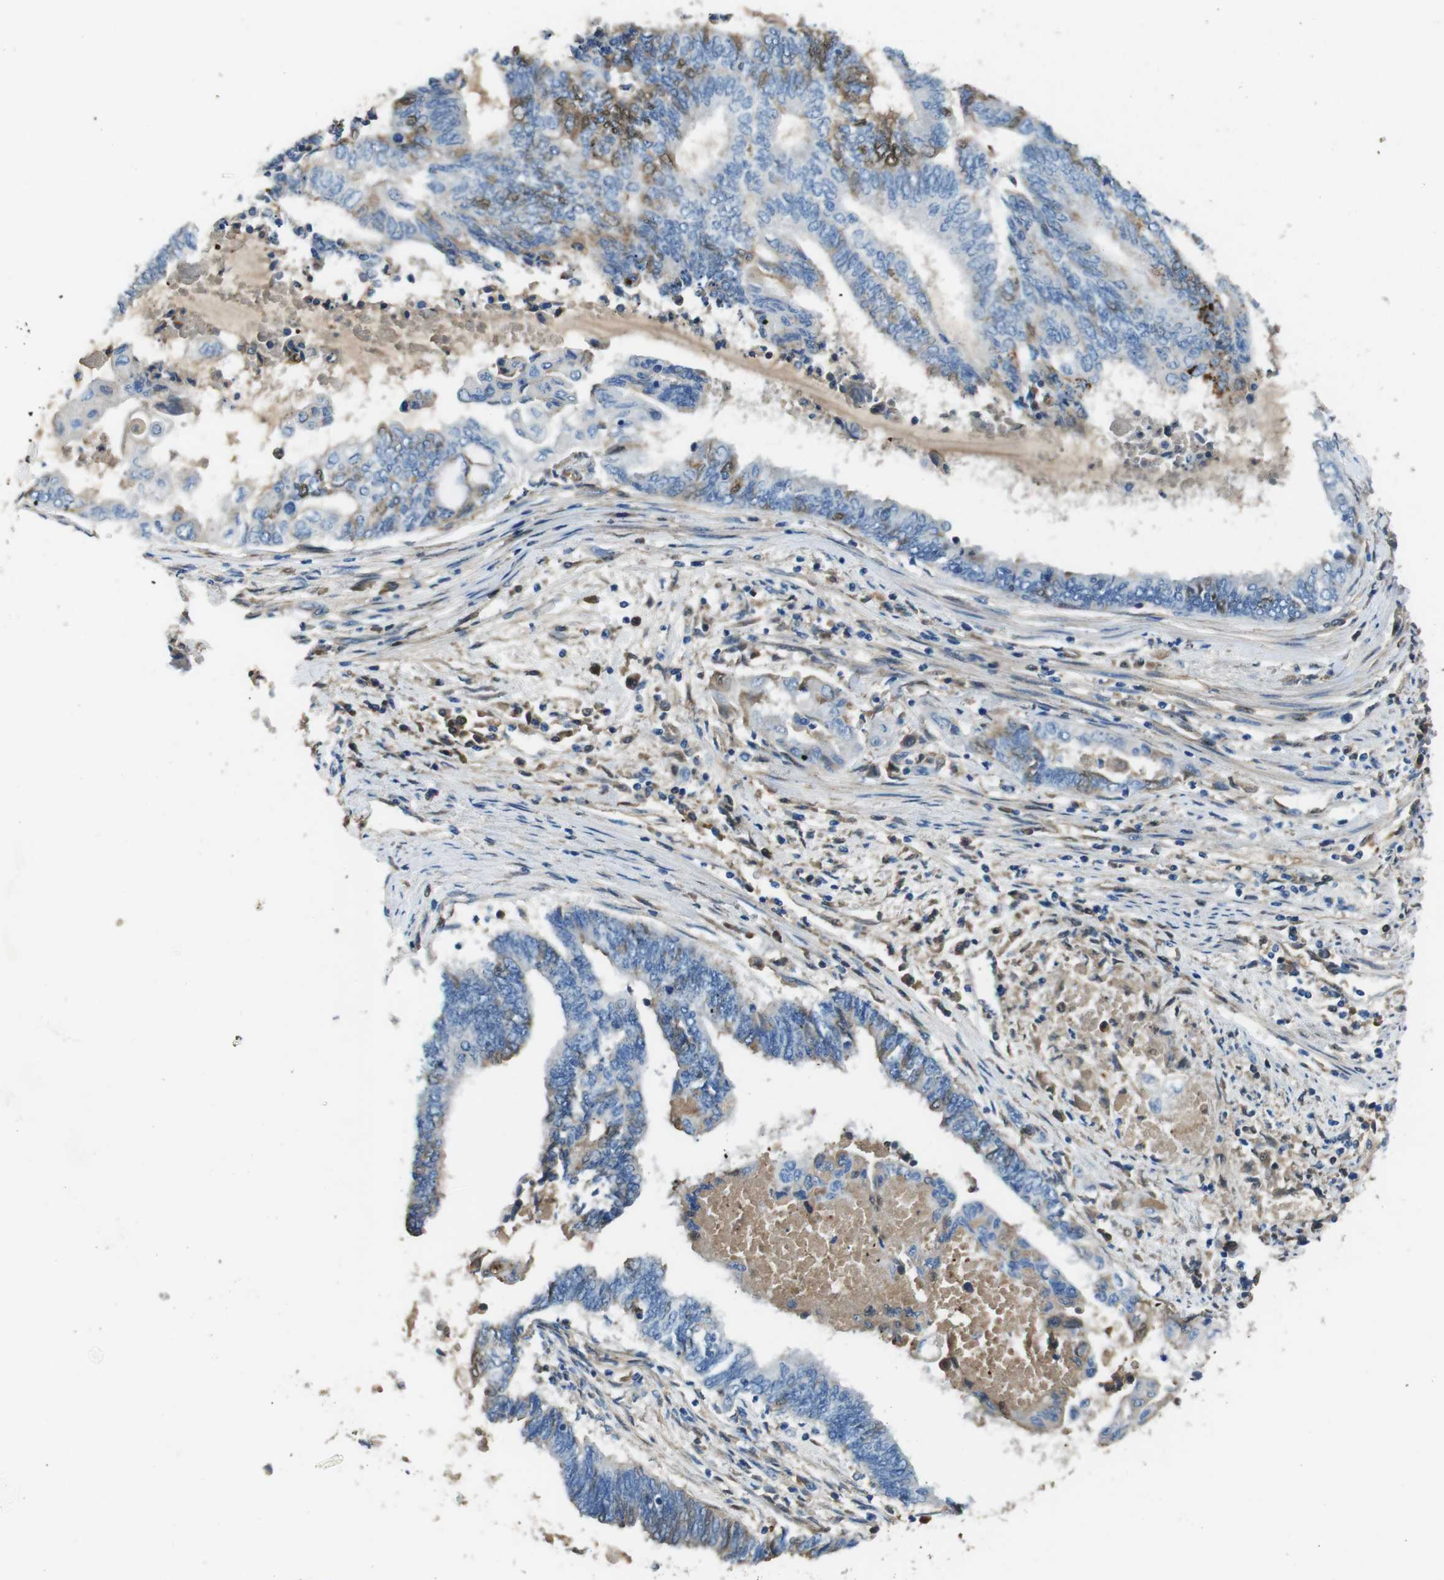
{"staining": {"intensity": "moderate", "quantity": "<25%", "location": "cytoplasmic/membranous"}, "tissue": "endometrial cancer", "cell_type": "Tumor cells", "image_type": "cancer", "snomed": [{"axis": "morphology", "description": "Adenocarcinoma, NOS"}, {"axis": "topography", "description": "Uterus"}, {"axis": "topography", "description": "Endometrium"}], "caption": "A photomicrograph of human endometrial cancer (adenocarcinoma) stained for a protein demonstrates moderate cytoplasmic/membranous brown staining in tumor cells.", "gene": "TMPRSS15", "patient": {"sex": "female", "age": 70}}